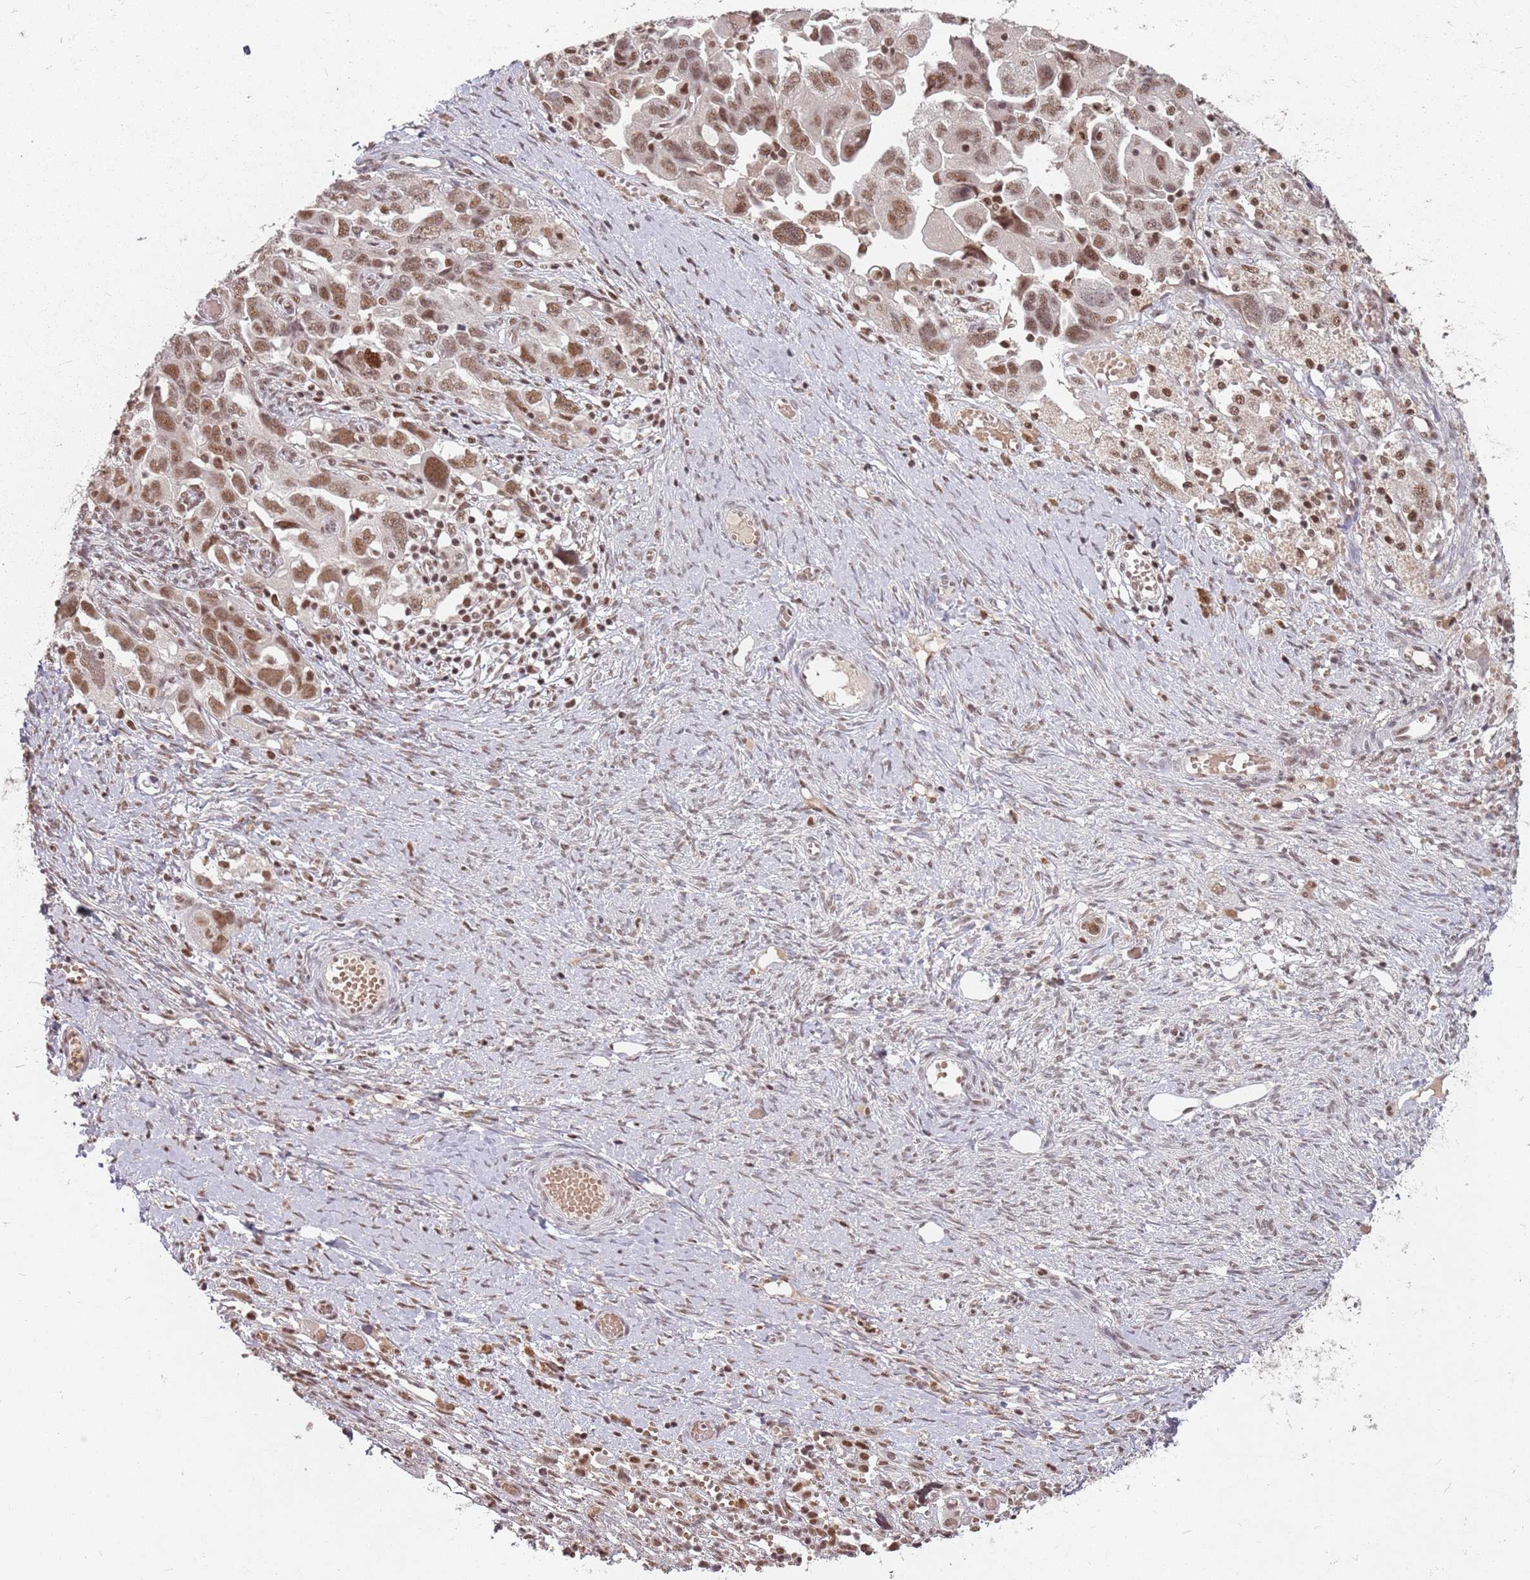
{"staining": {"intensity": "moderate", "quantity": ">75%", "location": "nuclear"}, "tissue": "ovarian cancer", "cell_type": "Tumor cells", "image_type": "cancer", "snomed": [{"axis": "morphology", "description": "Carcinoma, NOS"}, {"axis": "morphology", "description": "Cystadenocarcinoma, serous, NOS"}, {"axis": "topography", "description": "Ovary"}], "caption": "Human ovarian cancer (serous cystadenocarcinoma) stained with a protein marker exhibits moderate staining in tumor cells.", "gene": "NCBP1", "patient": {"sex": "female", "age": 69}}